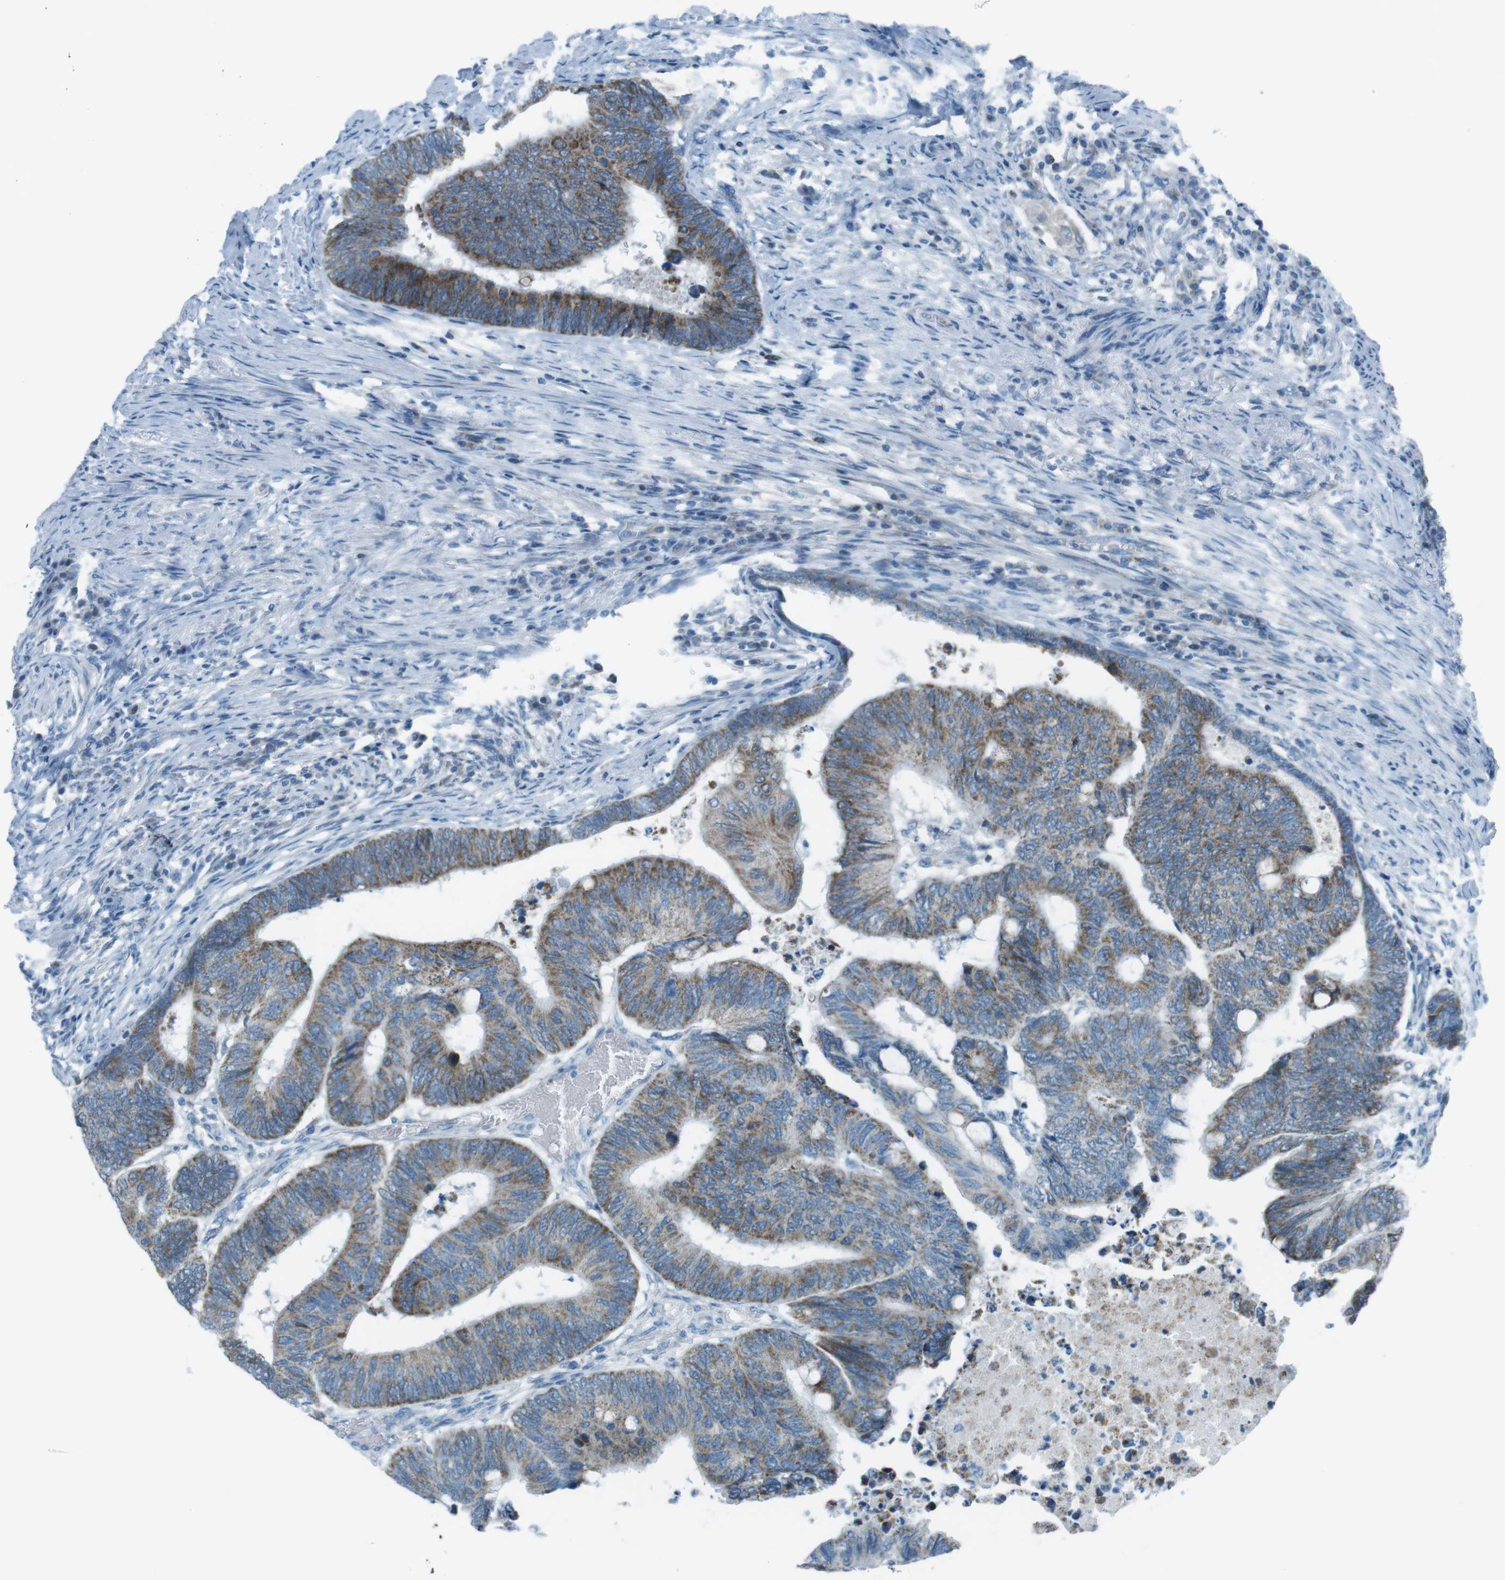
{"staining": {"intensity": "moderate", "quantity": ">75%", "location": "cytoplasmic/membranous"}, "tissue": "colorectal cancer", "cell_type": "Tumor cells", "image_type": "cancer", "snomed": [{"axis": "morphology", "description": "Normal tissue, NOS"}, {"axis": "morphology", "description": "Adenocarcinoma, NOS"}, {"axis": "topography", "description": "Rectum"}, {"axis": "topography", "description": "Peripheral nerve tissue"}], "caption": "This is a photomicrograph of immunohistochemistry staining of colorectal adenocarcinoma, which shows moderate positivity in the cytoplasmic/membranous of tumor cells.", "gene": "DNAJA3", "patient": {"sex": "male", "age": 92}}